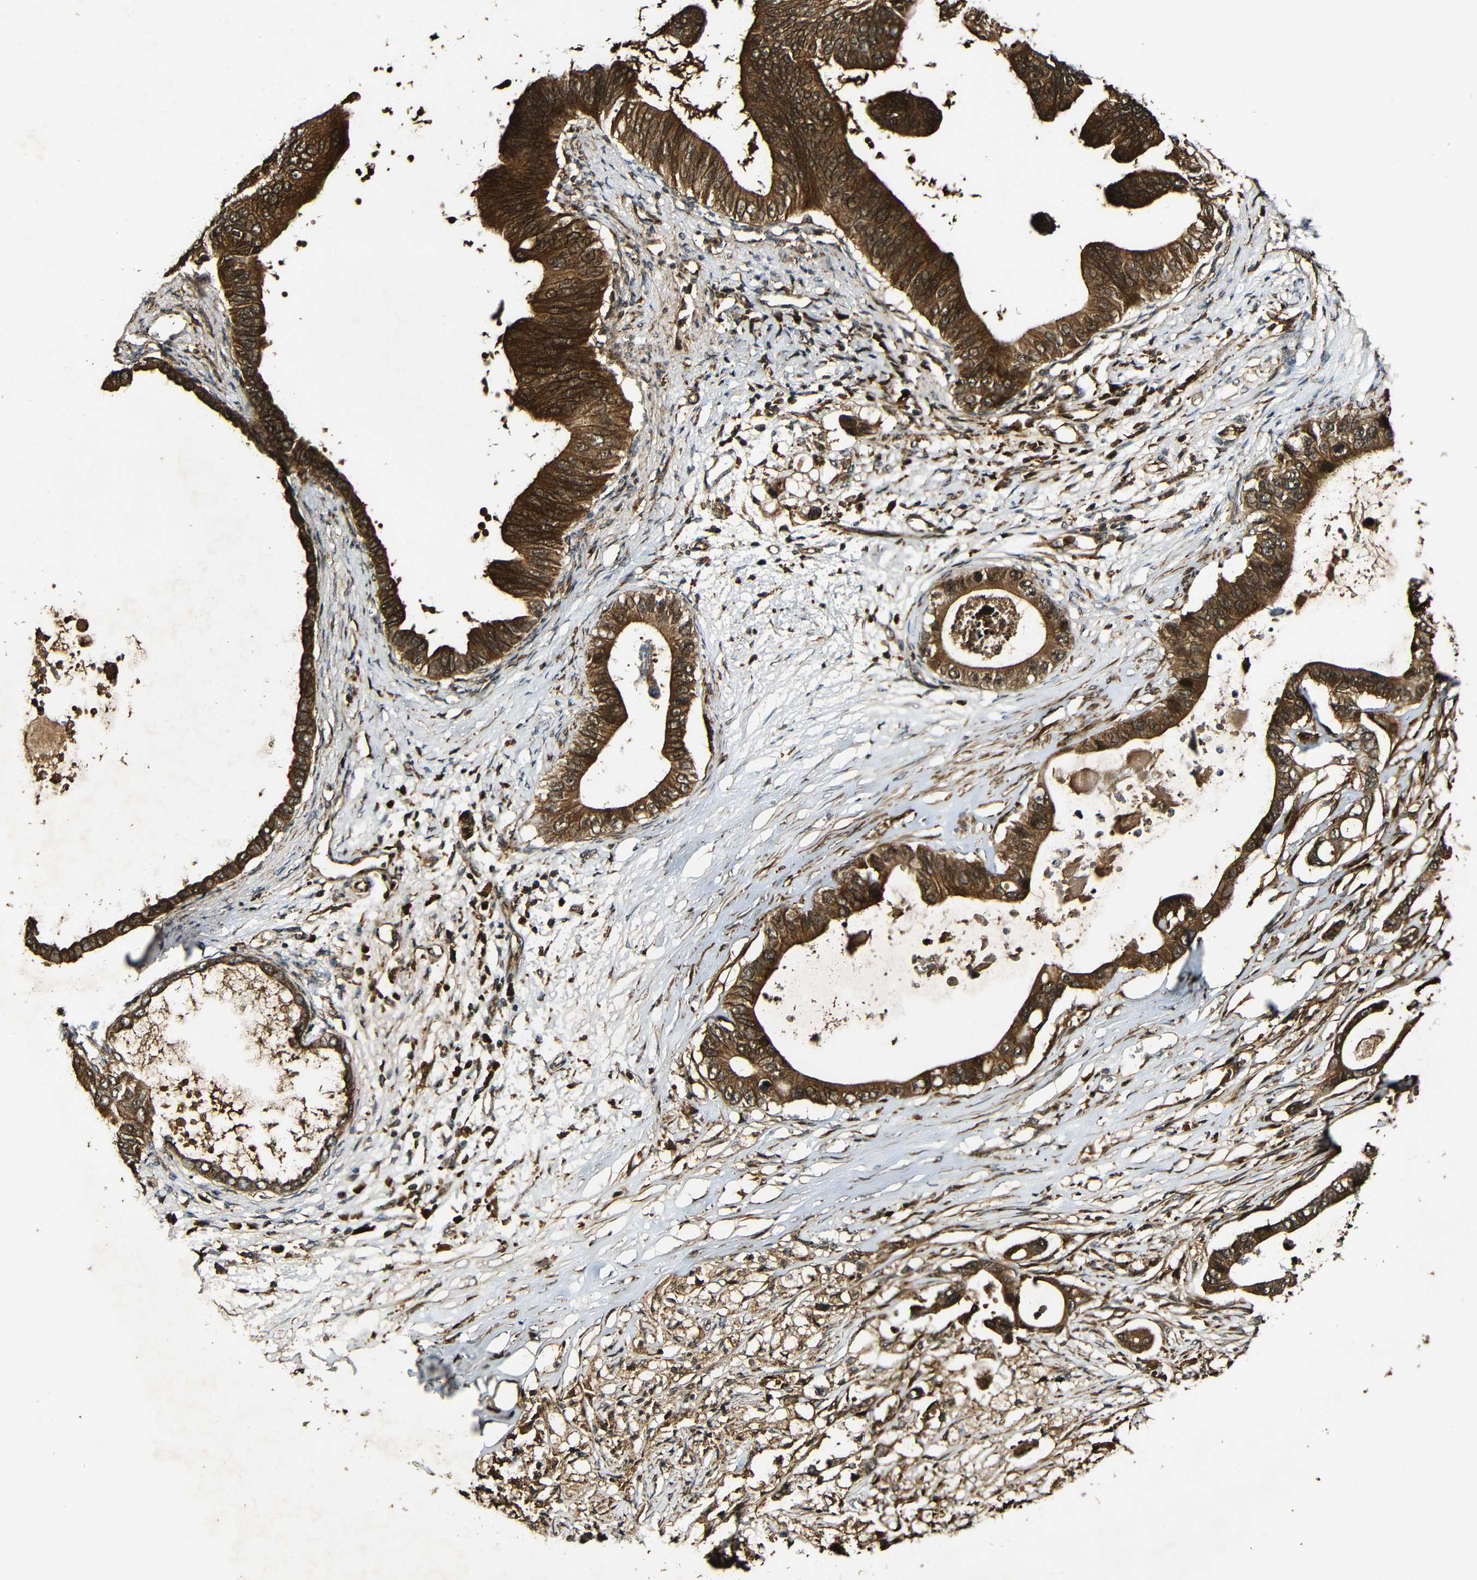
{"staining": {"intensity": "strong", "quantity": ">75%", "location": "cytoplasmic/membranous"}, "tissue": "pancreatic cancer", "cell_type": "Tumor cells", "image_type": "cancer", "snomed": [{"axis": "morphology", "description": "Adenocarcinoma, NOS"}, {"axis": "topography", "description": "Pancreas"}], "caption": "IHC photomicrograph of pancreatic cancer (adenocarcinoma) stained for a protein (brown), which reveals high levels of strong cytoplasmic/membranous staining in approximately >75% of tumor cells.", "gene": "CASP8", "patient": {"sex": "male", "age": 77}}